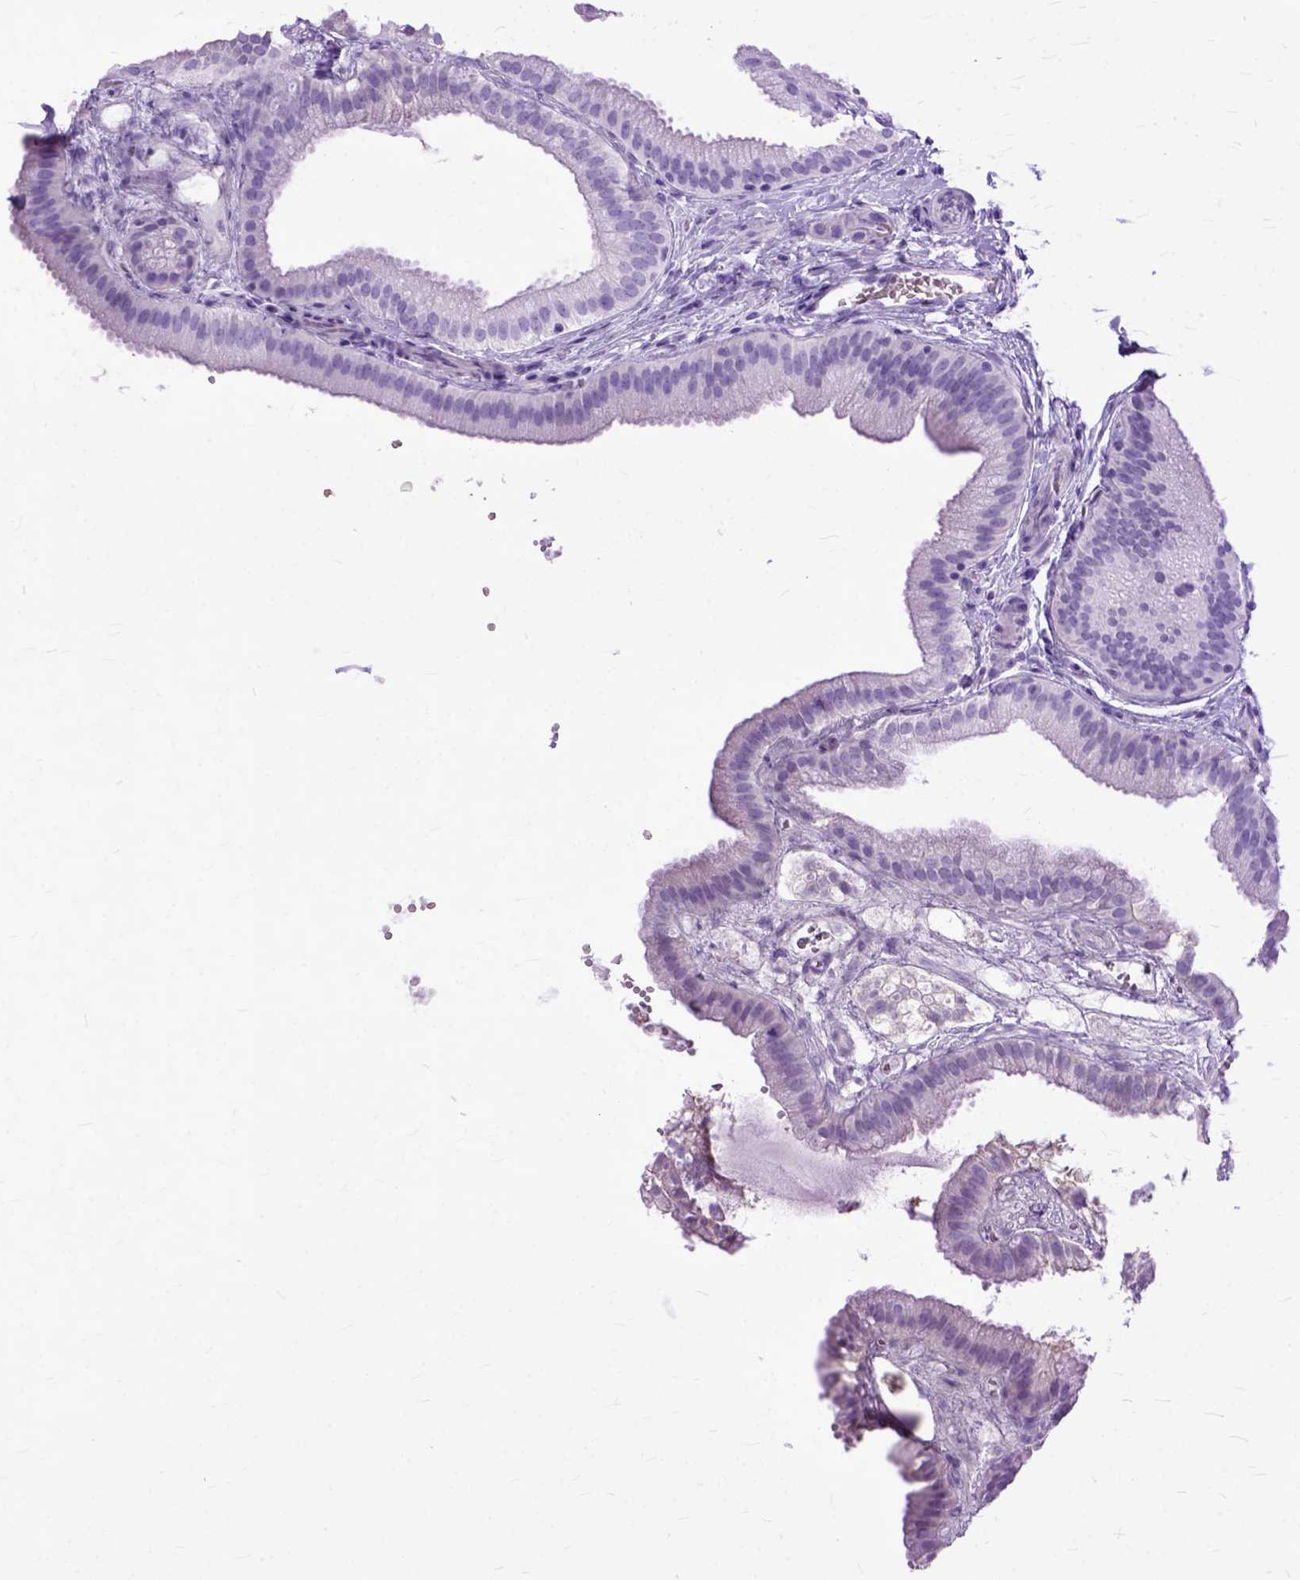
{"staining": {"intensity": "negative", "quantity": "none", "location": "none"}, "tissue": "gallbladder", "cell_type": "Glandular cells", "image_type": "normal", "snomed": [{"axis": "morphology", "description": "Normal tissue, NOS"}, {"axis": "topography", "description": "Gallbladder"}], "caption": "Immunohistochemistry (IHC) of normal gallbladder displays no staining in glandular cells.", "gene": "GNGT1", "patient": {"sex": "female", "age": 63}}